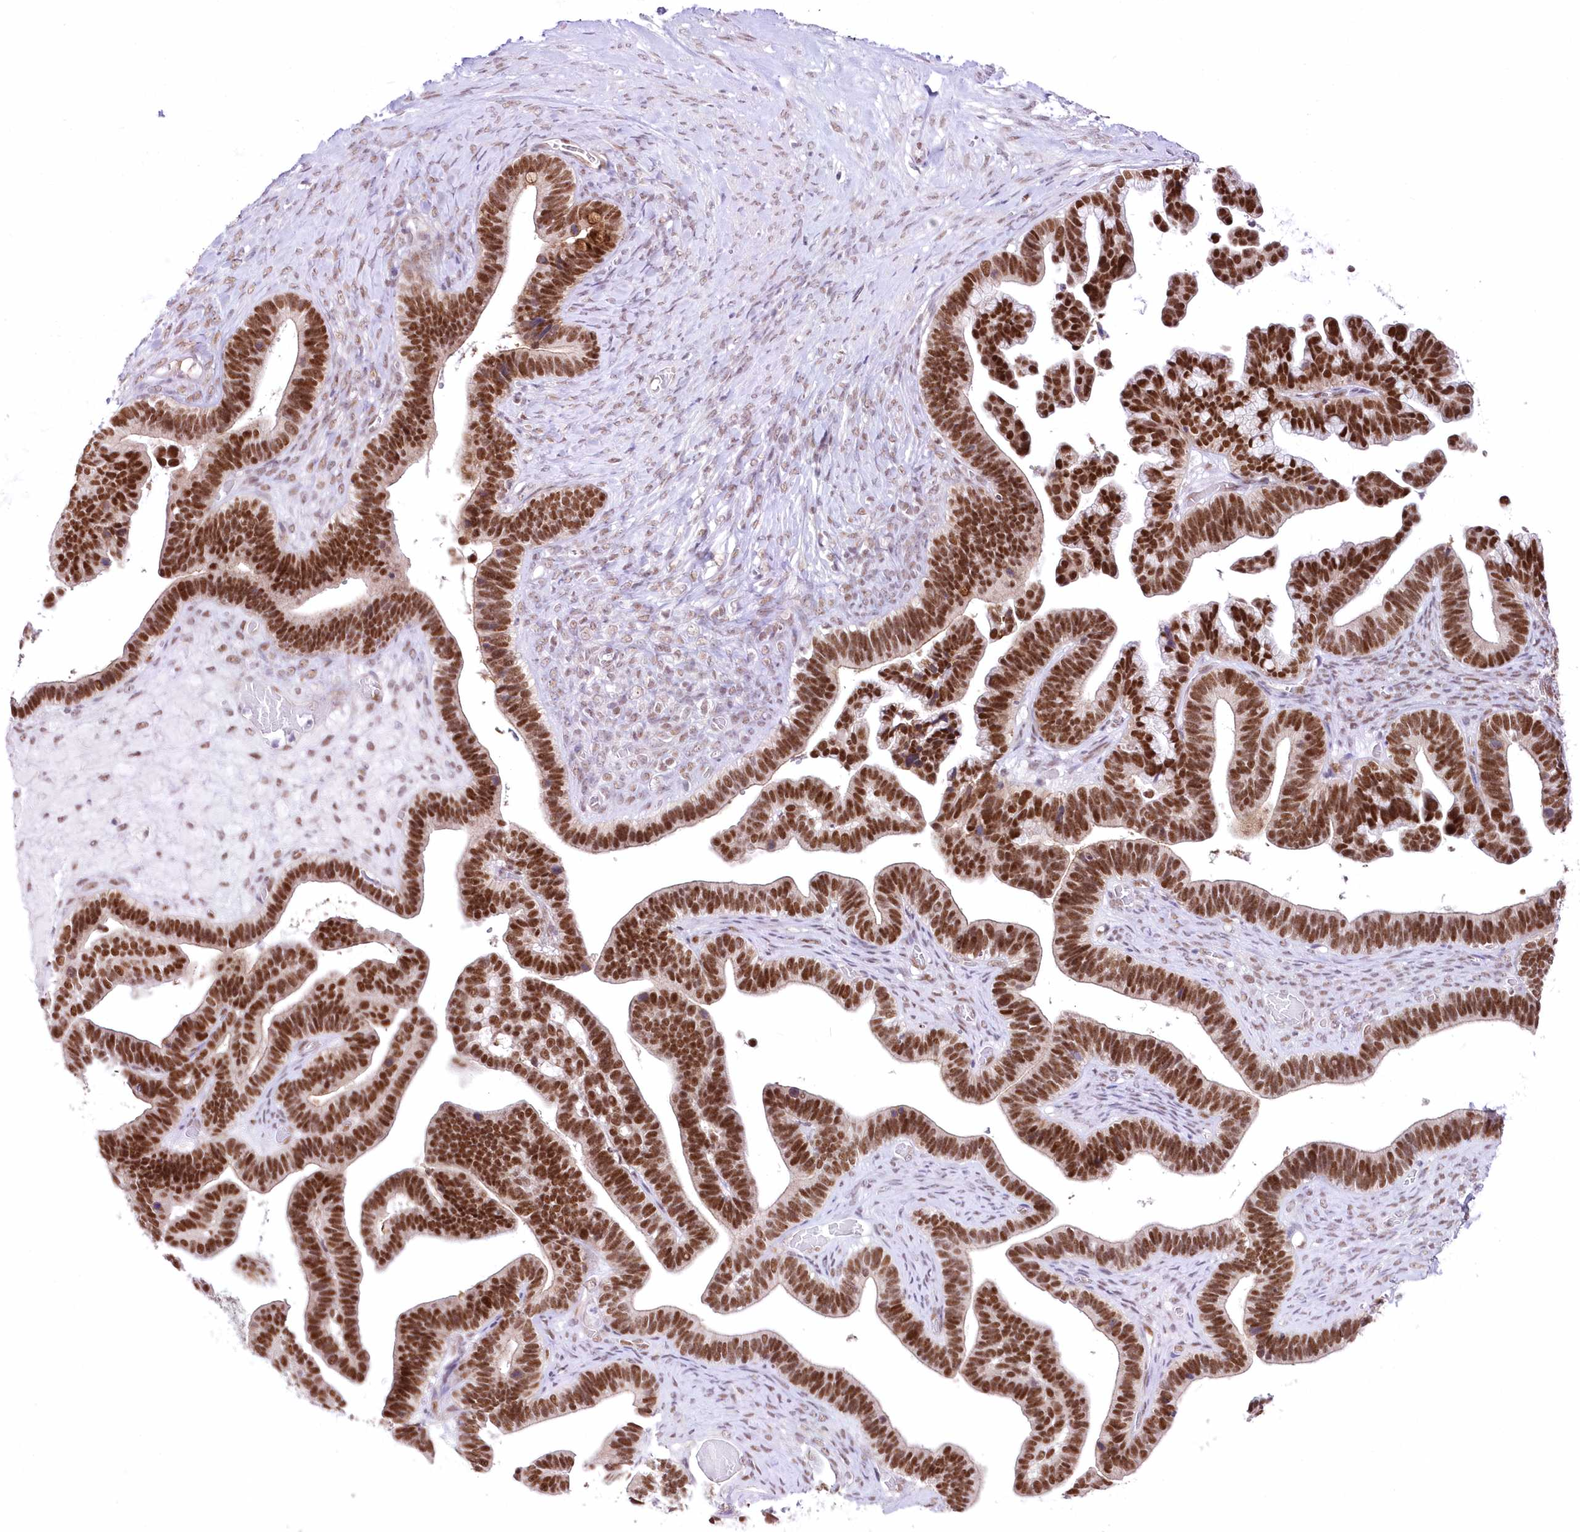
{"staining": {"intensity": "strong", "quantity": ">75%", "location": "nuclear"}, "tissue": "ovarian cancer", "cell_type": "Tumor cells", "image_type": "cancer", "snomed": [{"axis": "morphology", "description": "Cystadenocarcinoma, serous, NOS"}, {"axis": "topography", "description": "Ovary"}], "caption": "IHC (DAB) staining of ovarian cancer displays strong nuclear protein staining in approximately >75% of tumor cells. (DAB (3,3'-diaminobenzidine) = brown stain, brightfield microscopy at high magnification).", "gene": "NSUN2", "patient": {"sex": "female", "age": 56}}